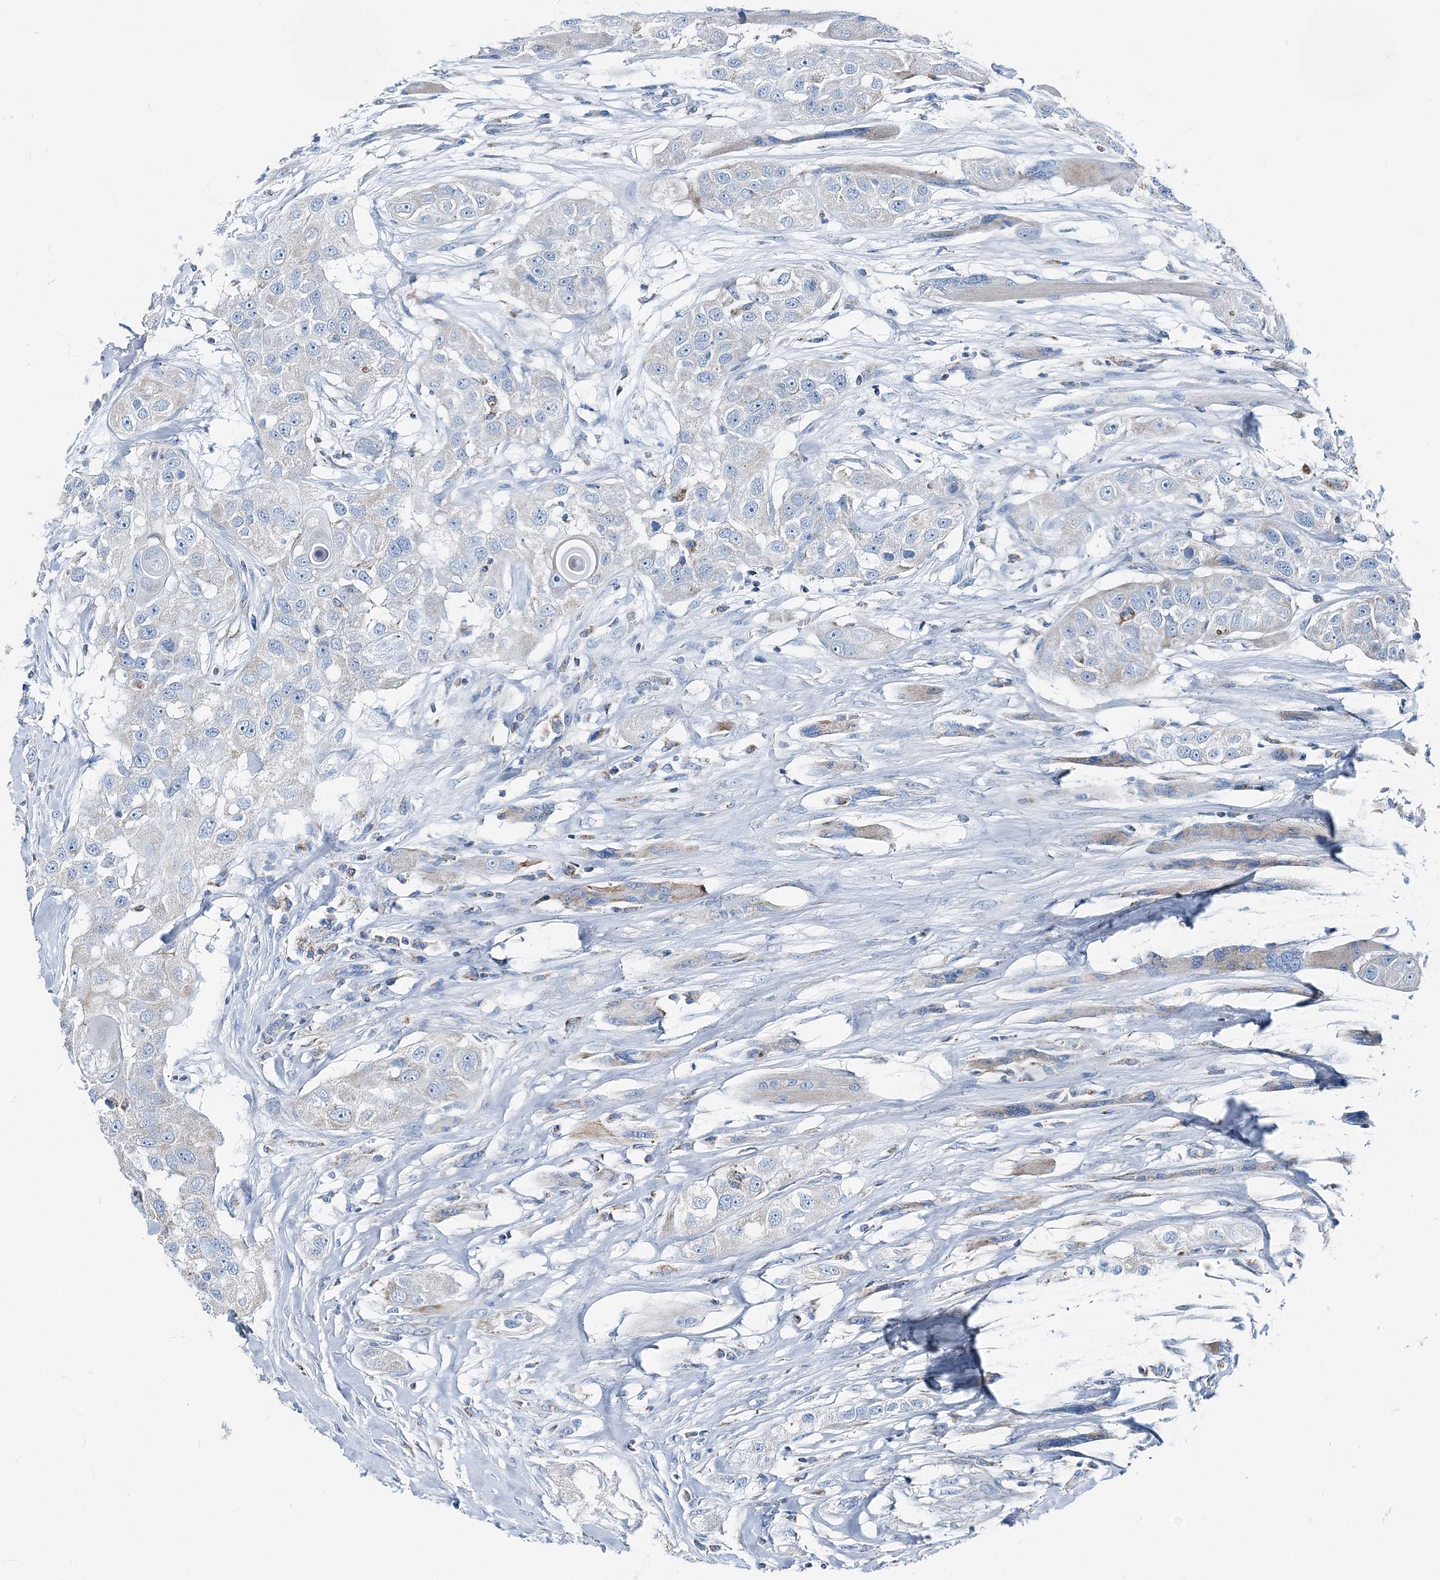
{"staining": {"intensity": "negative", "quantity": "none", "location": "none"}, "tissue": "head and neck cancer", "cell_type": "Tumor cells", "image_type": "cancer", "snomed": [{"axis": "morphology", "description": "Normal tissue, NOS"}, {"axis": "morphology", "description": "Squamous cell carcinoma, NOS"}, {"axis": "topography", "description": "Skeletal muscle"}, {"axis": "topography", "description": "Head-Neck"}], "caption": "High magnification brightfield microscopy of head and neck cancer (squamous cell carcinoma) stained with DAB (brown) and counterstained with hematoxylin (blue): tumor cells show no significant expression.", "gene": "GABARAPL2", "patient": {"sex": "male", "age": 51}}